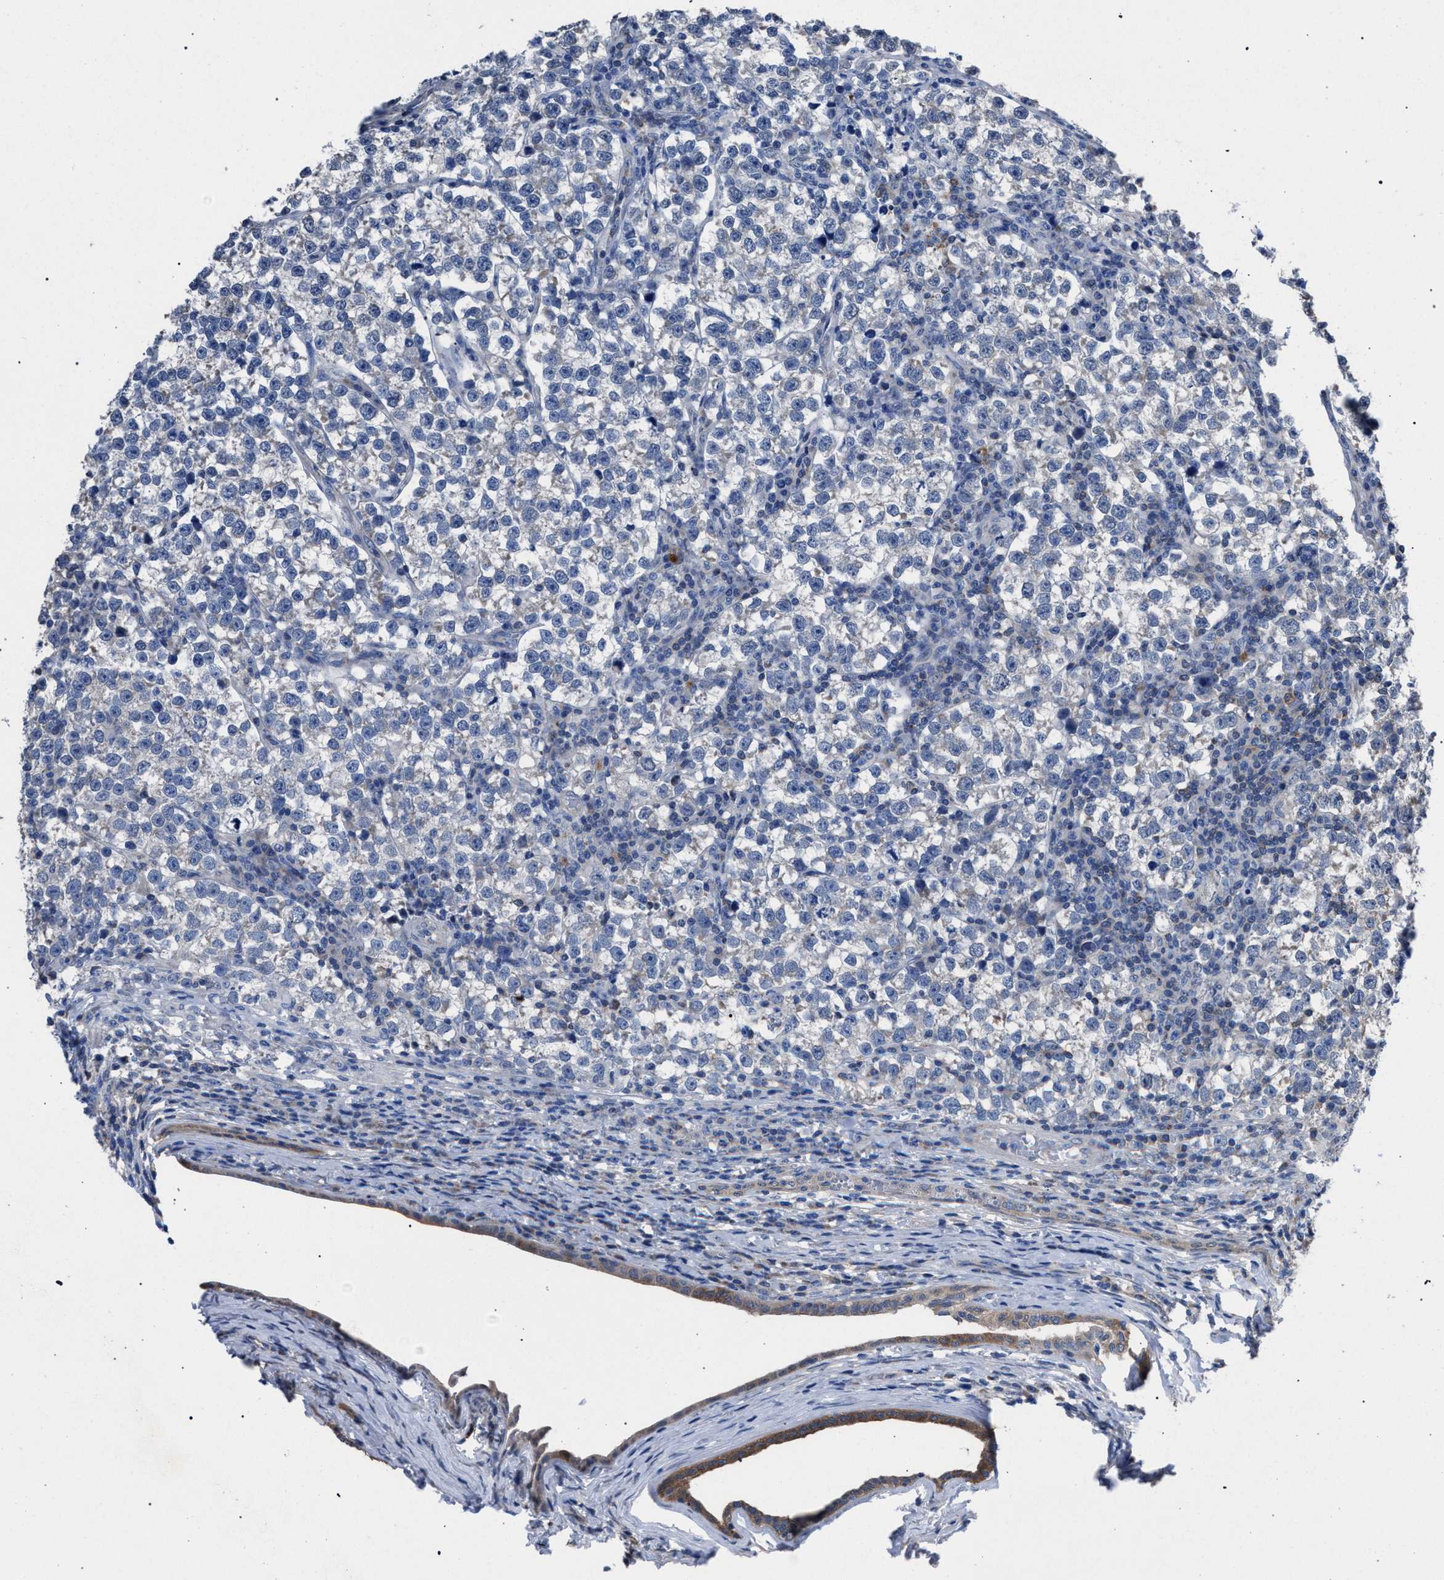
{"staining": {"intensity": "negative", "quantity": "none", "location": "none"}, "tissue": "testis cancer", "cell_type": "Tumor cells", "image_type": "cancer", "snomed": [{"axis": "morphology", "description": "Normal tissue, NOS"}, {"axis": "morphology", "description": "Seminoma, NOS"}, {"axis": "topography", "description": "Testis"}], "caption": "High power microscopy image of an immunohistochemistry photomicrograph of testis cancer, revealing no significant expression in tumor cells.", "gene": "CRYZ", "patient": {"sex": "male", "age": 43}}